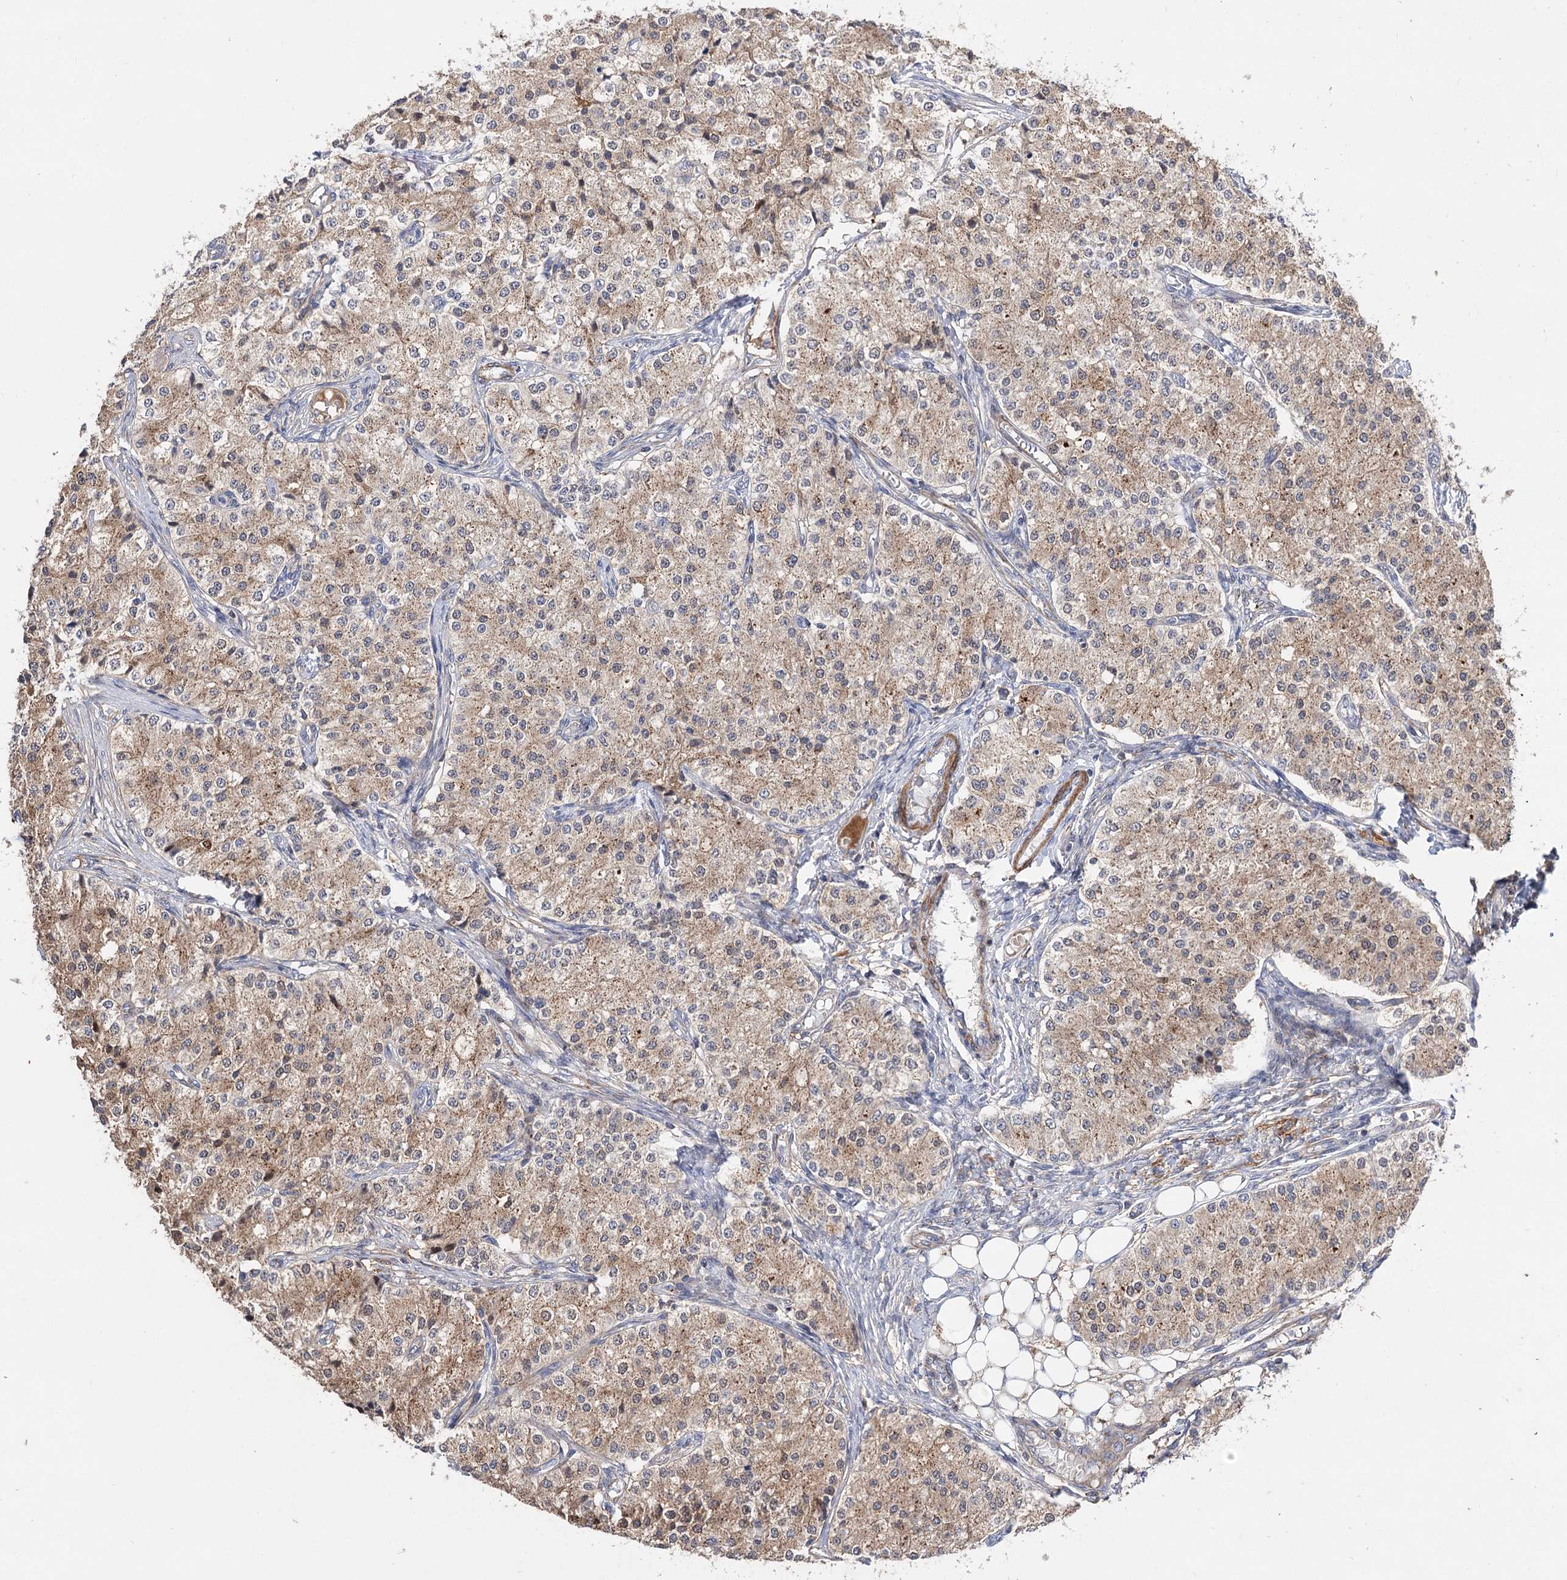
{"staining": {"intensity": "weak", "quantity": ">75%", "location": "cytoplasmic/membranous"}, "tissue": "carcinoid", "cell_type": "Tumor cells", "image_type": "cancer", "snomed": [{"axis": "morphology", "description": "Carcinoid, malignant, NOS"}, {"axis": "topography", "description": "Colon"}], "caption": "Immunohistochemical staining of carcinoid (malignant) displays weak cytoplasmic/membranous protein positivity in about >75% of tumor cells. Ihc stains the protein in brown and the nuclei are stained blue.", "gene": "FBXW8", "patient": {"sex": "female", "age": 52}}